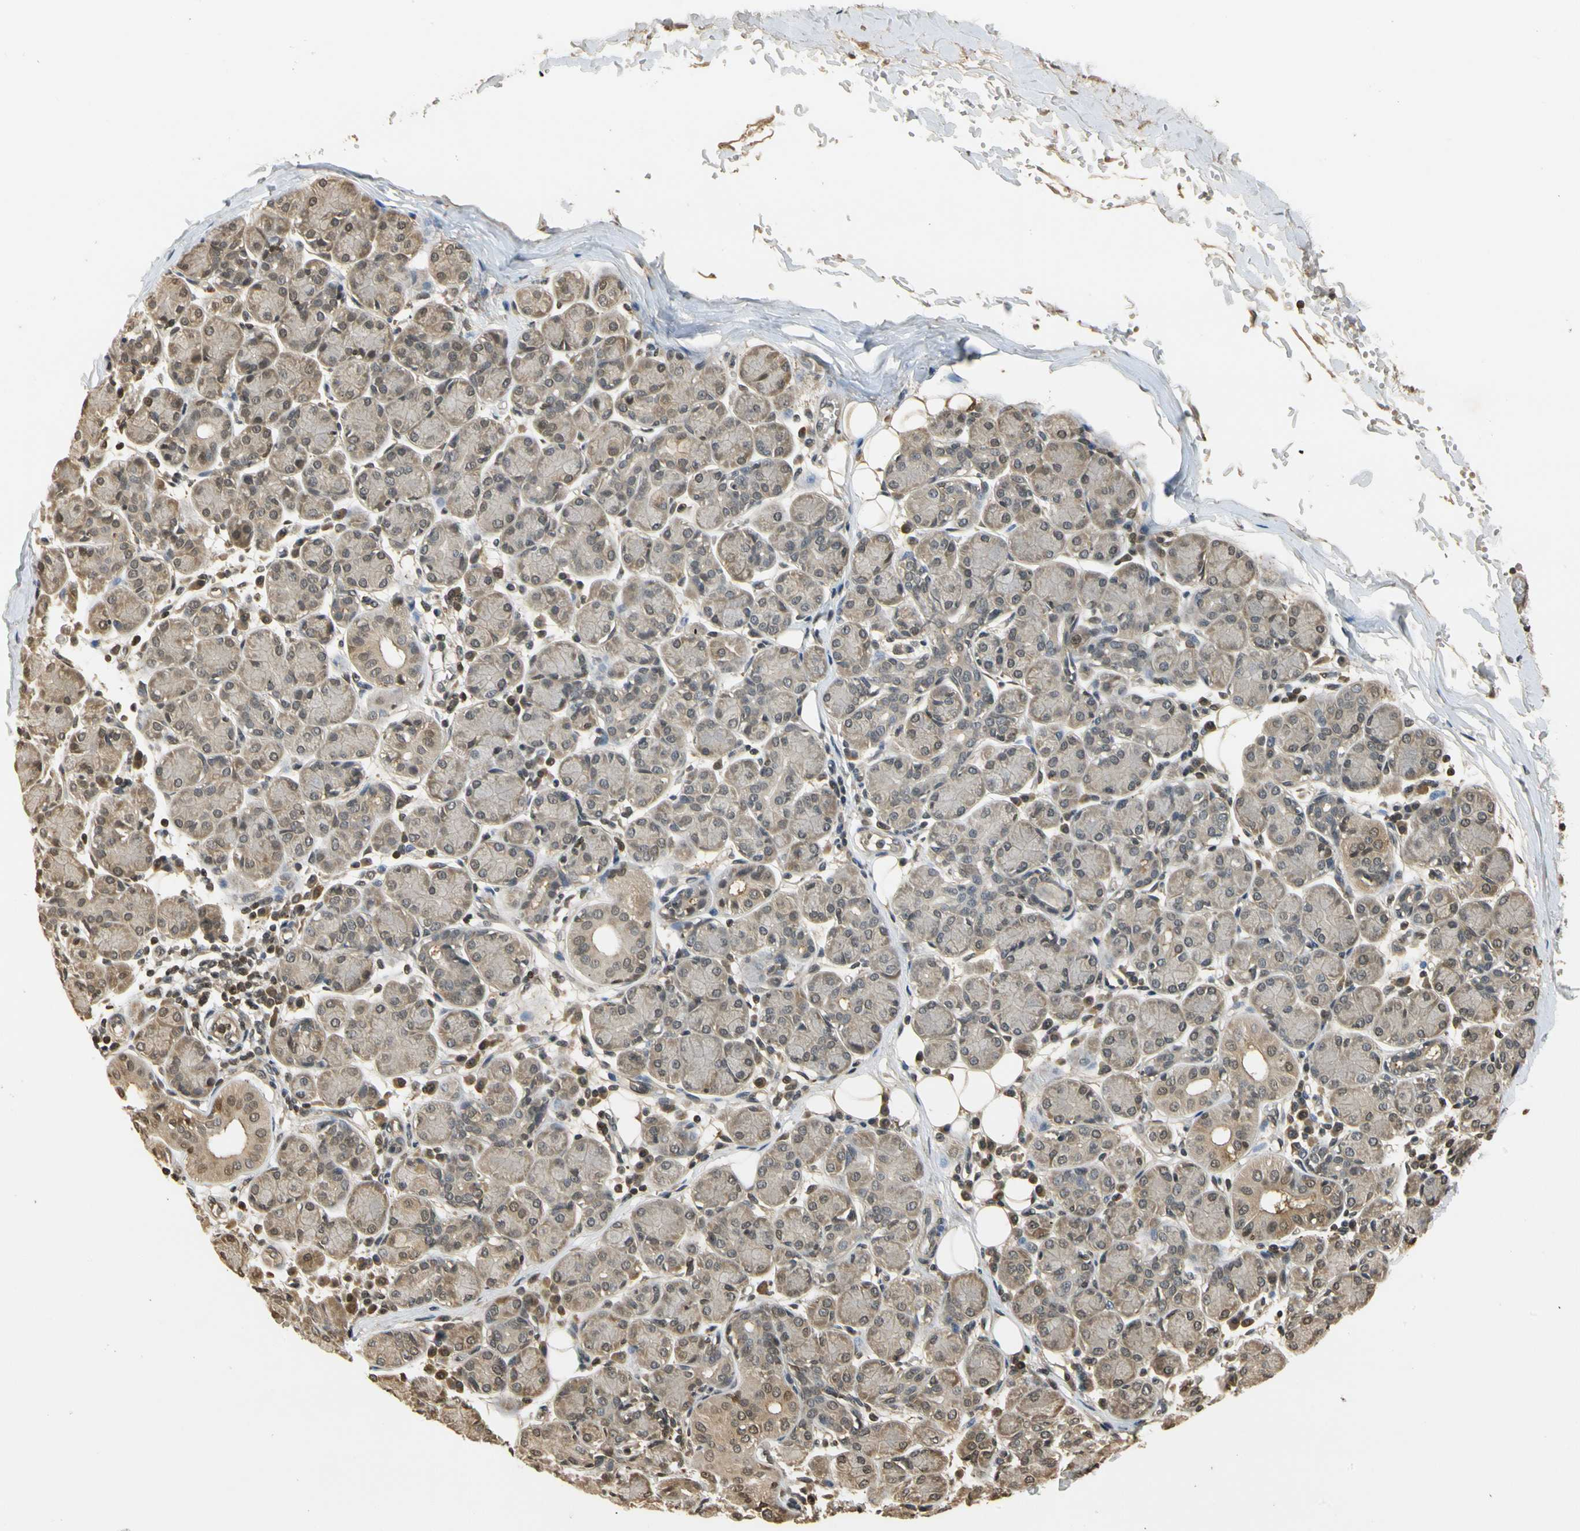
{"staining": {"intensity": "weak", "quantity": ">75%", "location": "cytoplasmic/membranous,nuclear"}, "tissue": "salivary gland", "cell_type": "Glandular cells", "image_type": "normal", "snomed": [{"axis": "morphology", "description": "Normal tissue, NOS"}, {"axis": "morphology", "description": "Inflammation, NOS"}, {"axis": "topography", "description": "Lymph node"}, {"axis": "topography", "description": "Salivary gland"}], "caption": "Salivary gland stained with immunohistochemistry displays weak cytoplasmic/membranous,nuclear positivity in approximately >75% of glandular cells.", "gene": "SOD1", "patient": {"sex": "male", "age": 3}}